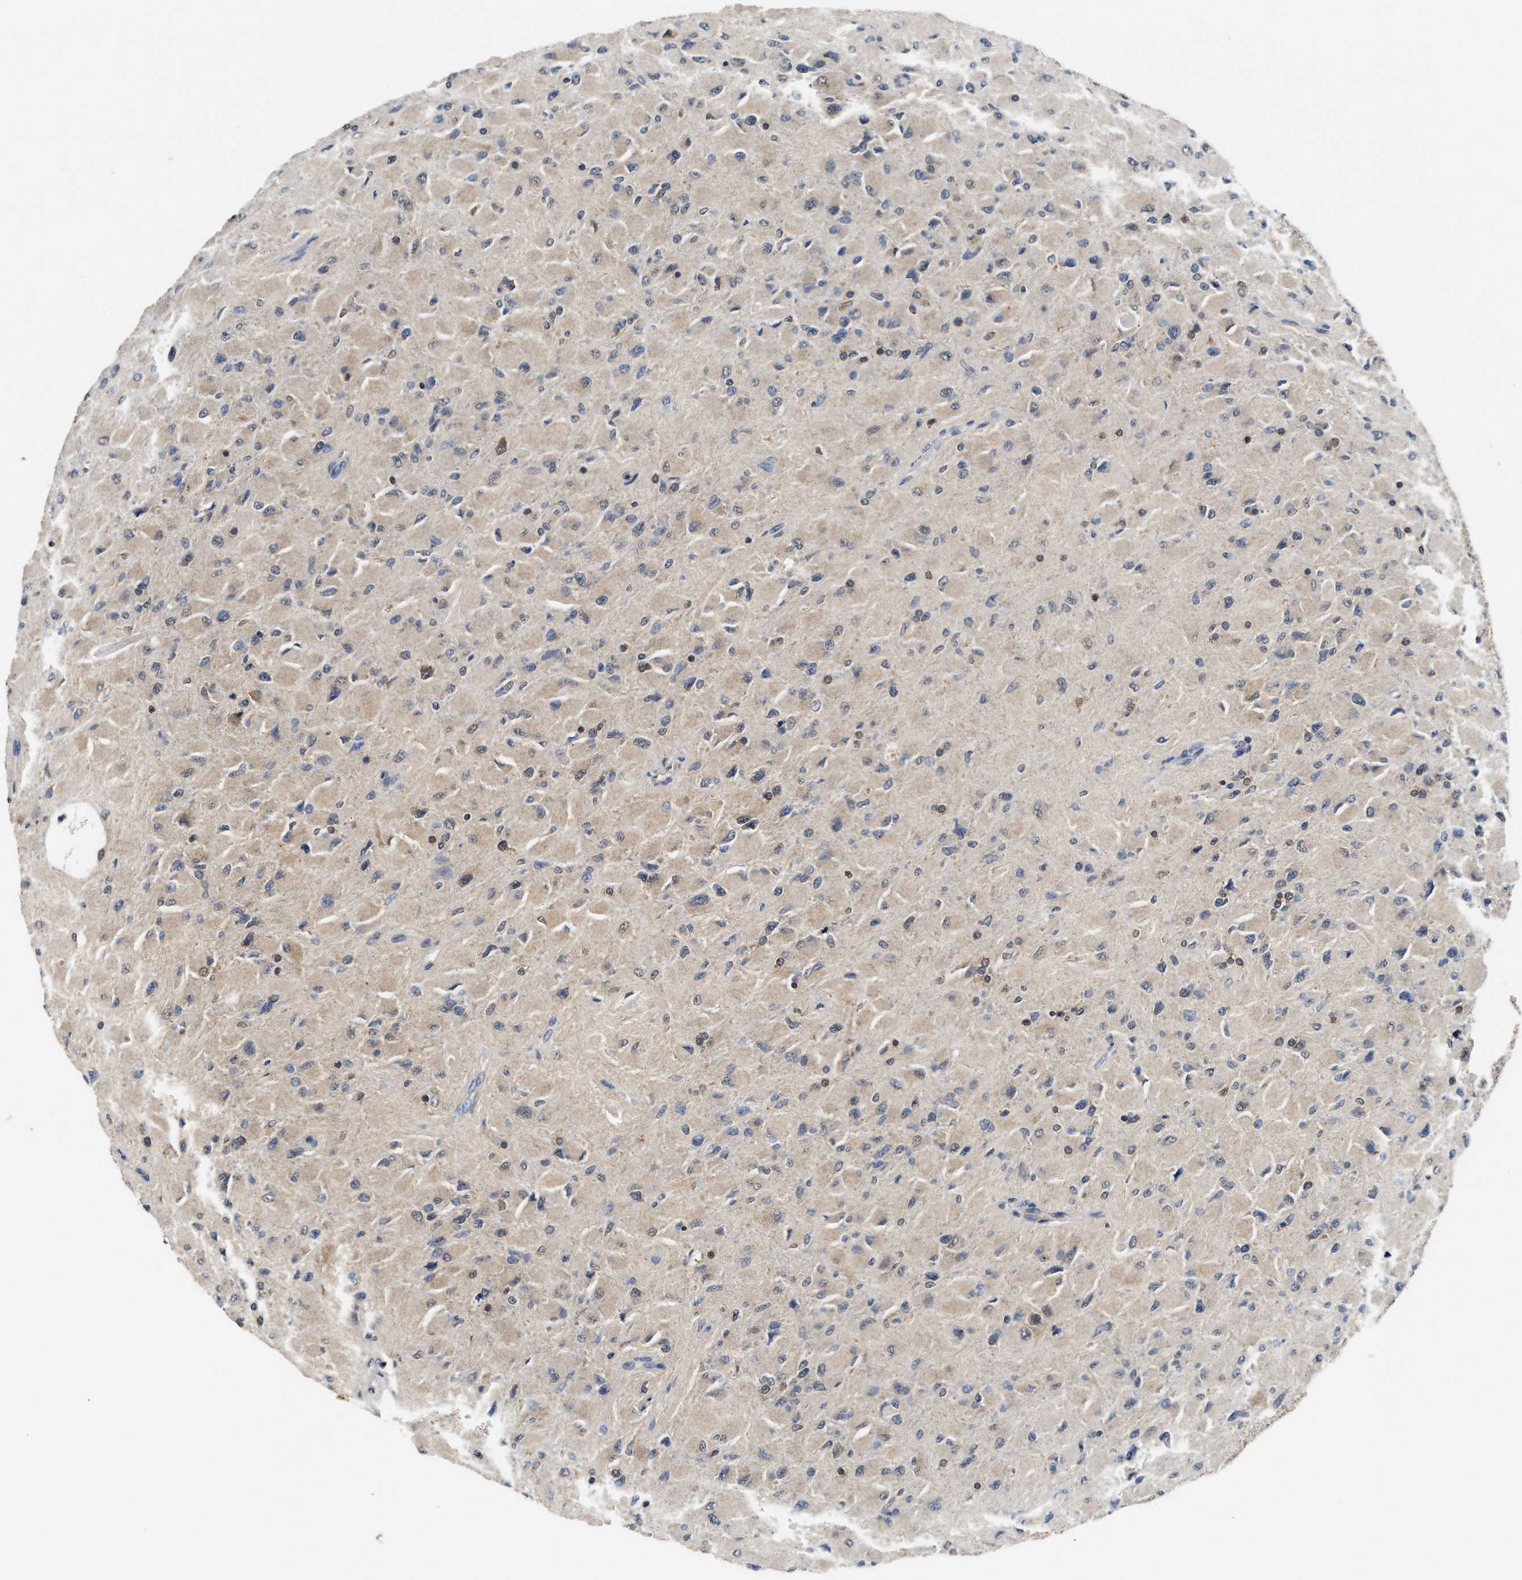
{"staining": {"intensity": "weak", "quantity": "<25%", "location": "cytoplasmic/membranous"}, "tissue": "glioma", "cell_type": "Tumor cells", "image_type": "cancer", "snomed": [{"axis": "morphology", "description": "Glioma, malignant, High grade"}, {"axis": "topography", "description": "Cerebral cortex"}], "caption": "IHC histopathology image of neoplastic tissue: glioma stained with DAB demonstrates no significant protein positivity in tumor cells.", "gene": "ACAT2", "patient": {"sex": "female", "age": 36}}